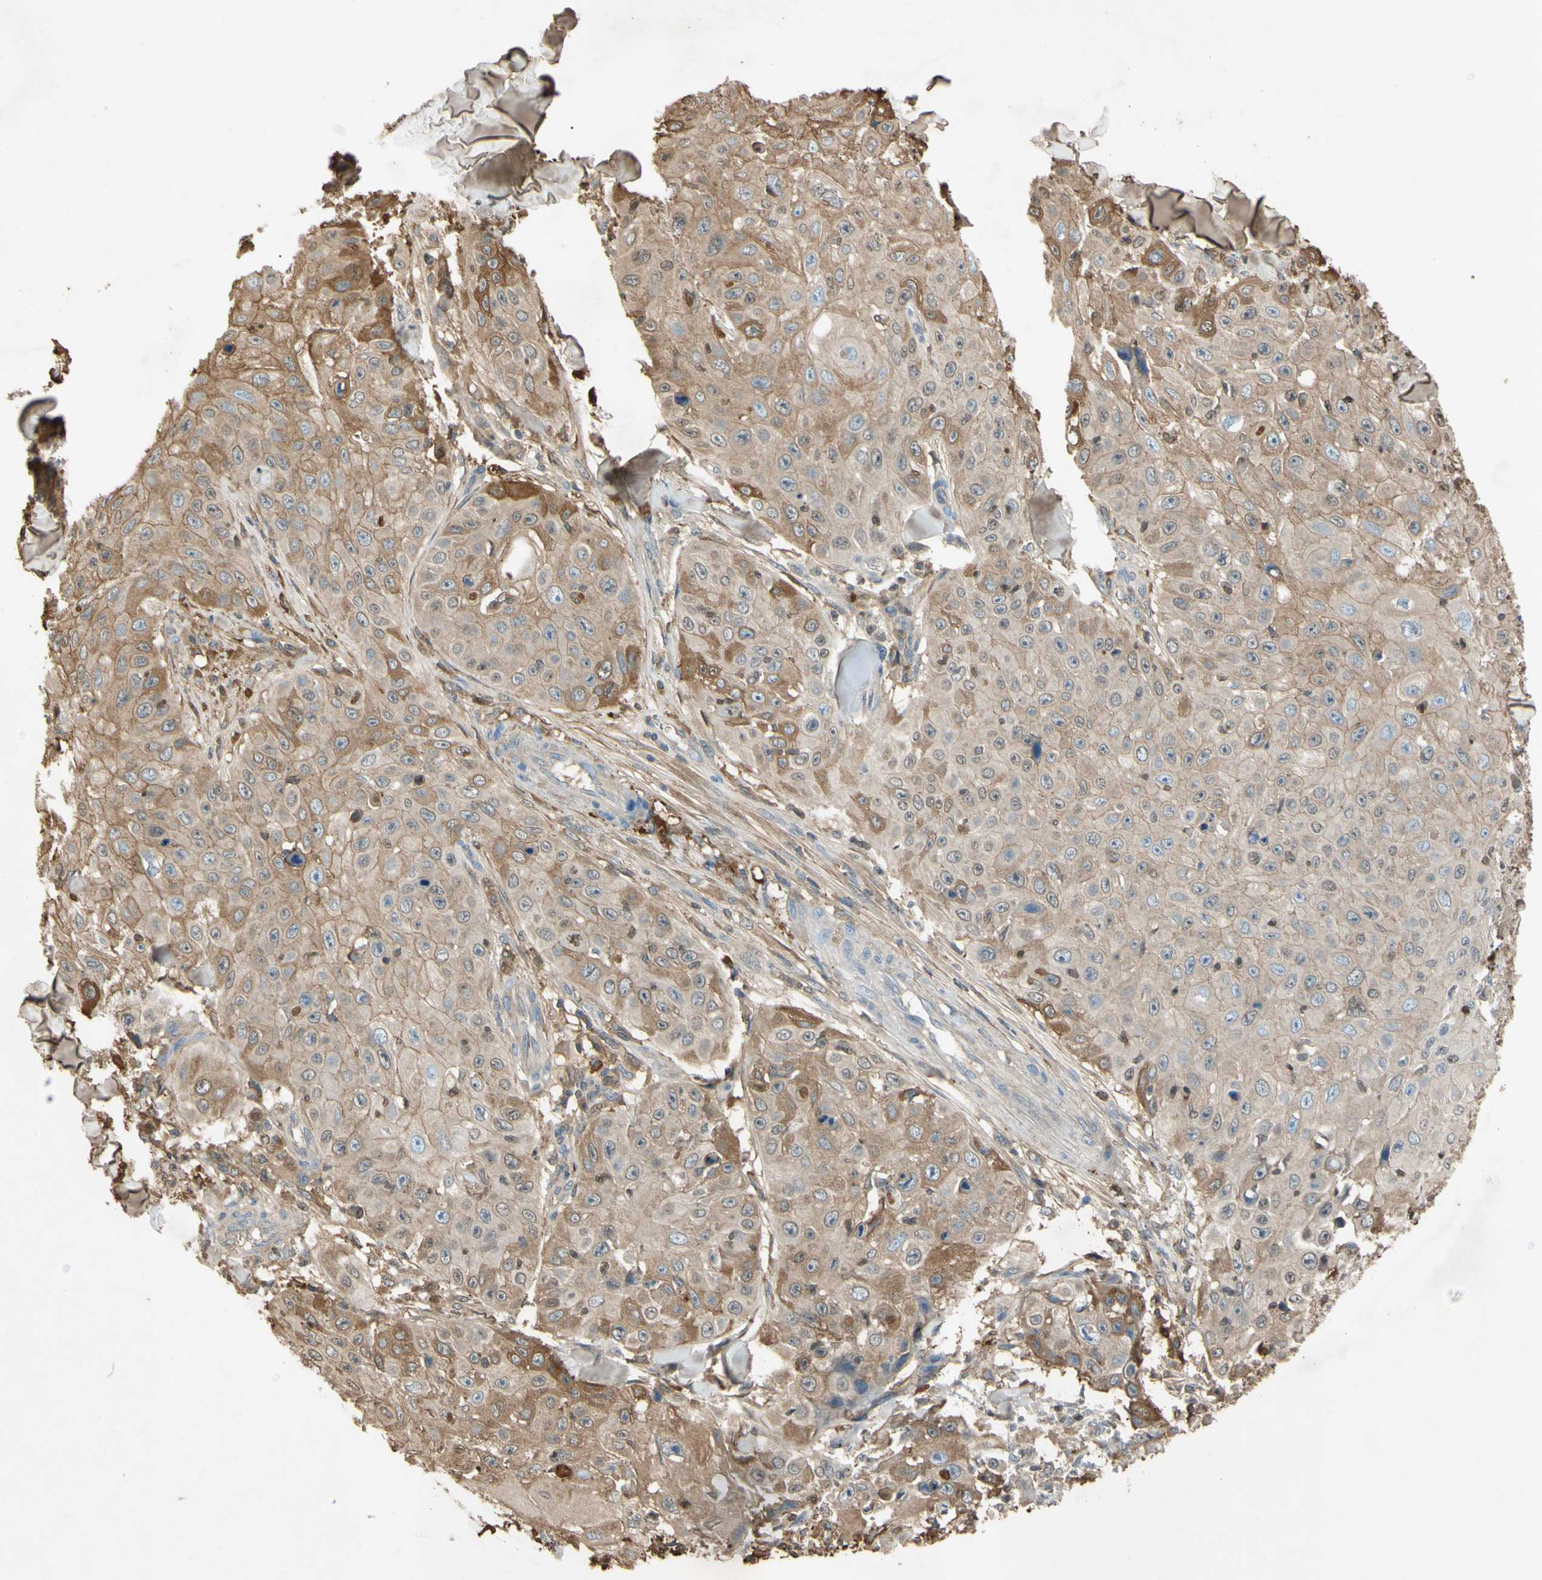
{"staining": {"intensity": "moderate", "quantity": "25%-75%", "location": "cytoplasmic/membranous"}, "tissue": "skin cancer", "cell_type": "Tumor cells", "image_type": "cancer", "snomed": [{"axis": "morphology", "description": "Squamous cell carcinoma, NOS"}, {"axis": "topography", "description": "Skin"}], "caption": "Tumor cells reveal medium levels of moderate cytoplasmic/membranous positivity in approximately 25%-75% of cells in skin cancer (squamous cell carcinoma). (brown staining indicates protein expression, while blue staining denotes nuclei).", "gene": "TIMP2", "patient": {"sex": "male", "age": 86}}